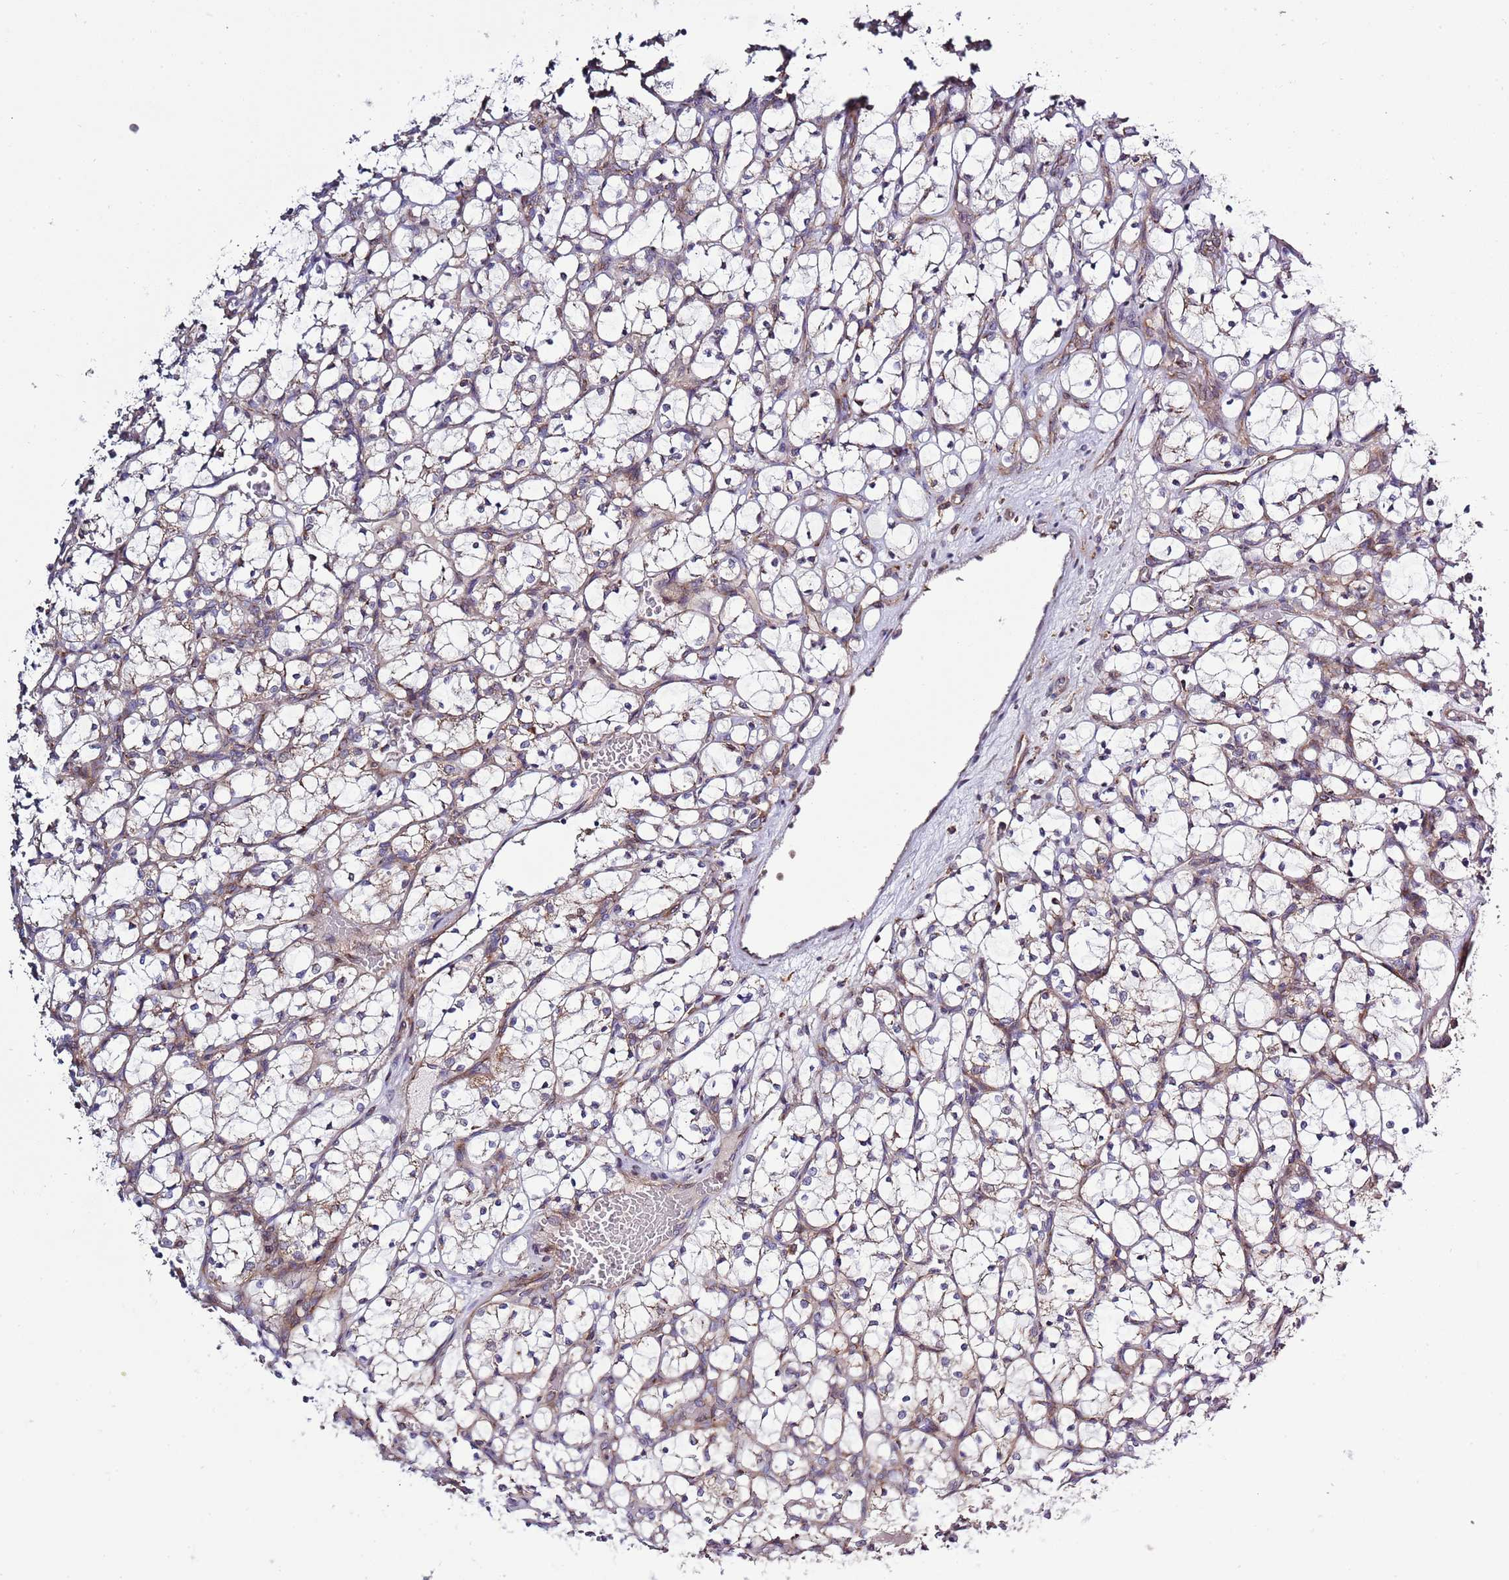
{"staining": {"intensity": "weak", "quantity": "<25%", "location": "cytoplasmic/membranous"}, "tissue": "renal cancer", "cell_type": "Tumor cells", "image_type": "cancer", "snomed": [{"axis": "morphology", "description": "Adenocarcinoma, NOS"}, {"axis": "topography", "description": "Kidney"}], "caption": "Immunohistochemistry image of neoplastic tissue: human renal adenocarcinoma stained with DAB demonstrates no significant protein expression in tumor cells.", "gene": "IRS4", "patient": {"sex": "female", "age": 69}}